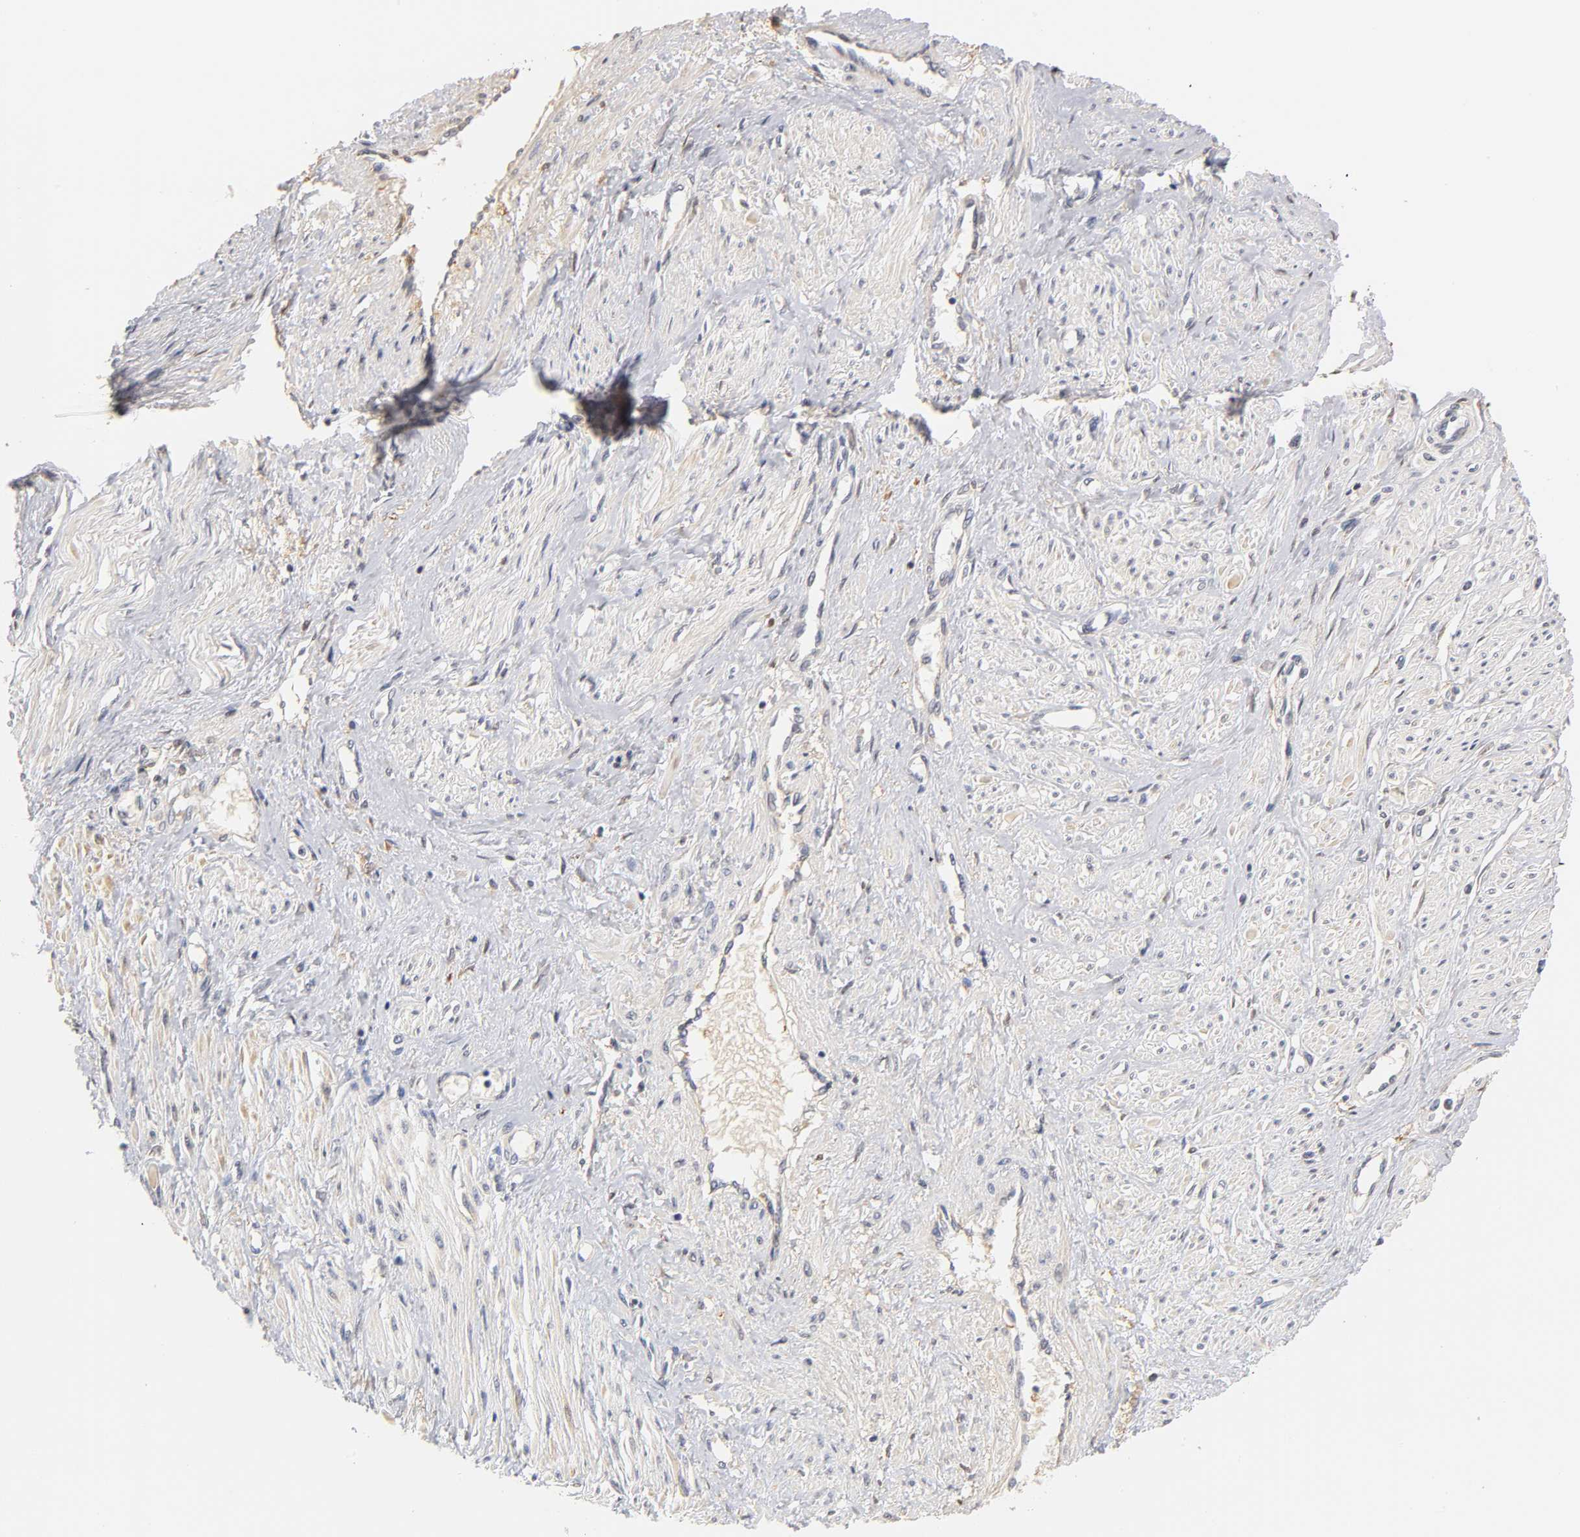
{"staining": {"intensity": "weak", "quantity": "<25%", "location": "cytoplasmic/membranous"}, "tissue": "smooth muscle", "cell_type": "Smooth muscle cells", "image_type": "normal", "snomed": [{"axis": "morphology", "description": "Normal tissue, NOS"}, {"axis": "topography", "description": "Smooth muscle"}, {"axis": "topography", "description": "Uterus"}], "caption": "IHC histopathology image of unremarkable smooth muscle: smooth muscle stained with DAB shows no significant protein expression in smooth muscle cells. (DAB immunohistochemistry (IHC) with hematoxylin counter stain).", "gene": "GSTZ1", "patient": {"sex": "female", "age": 39}}